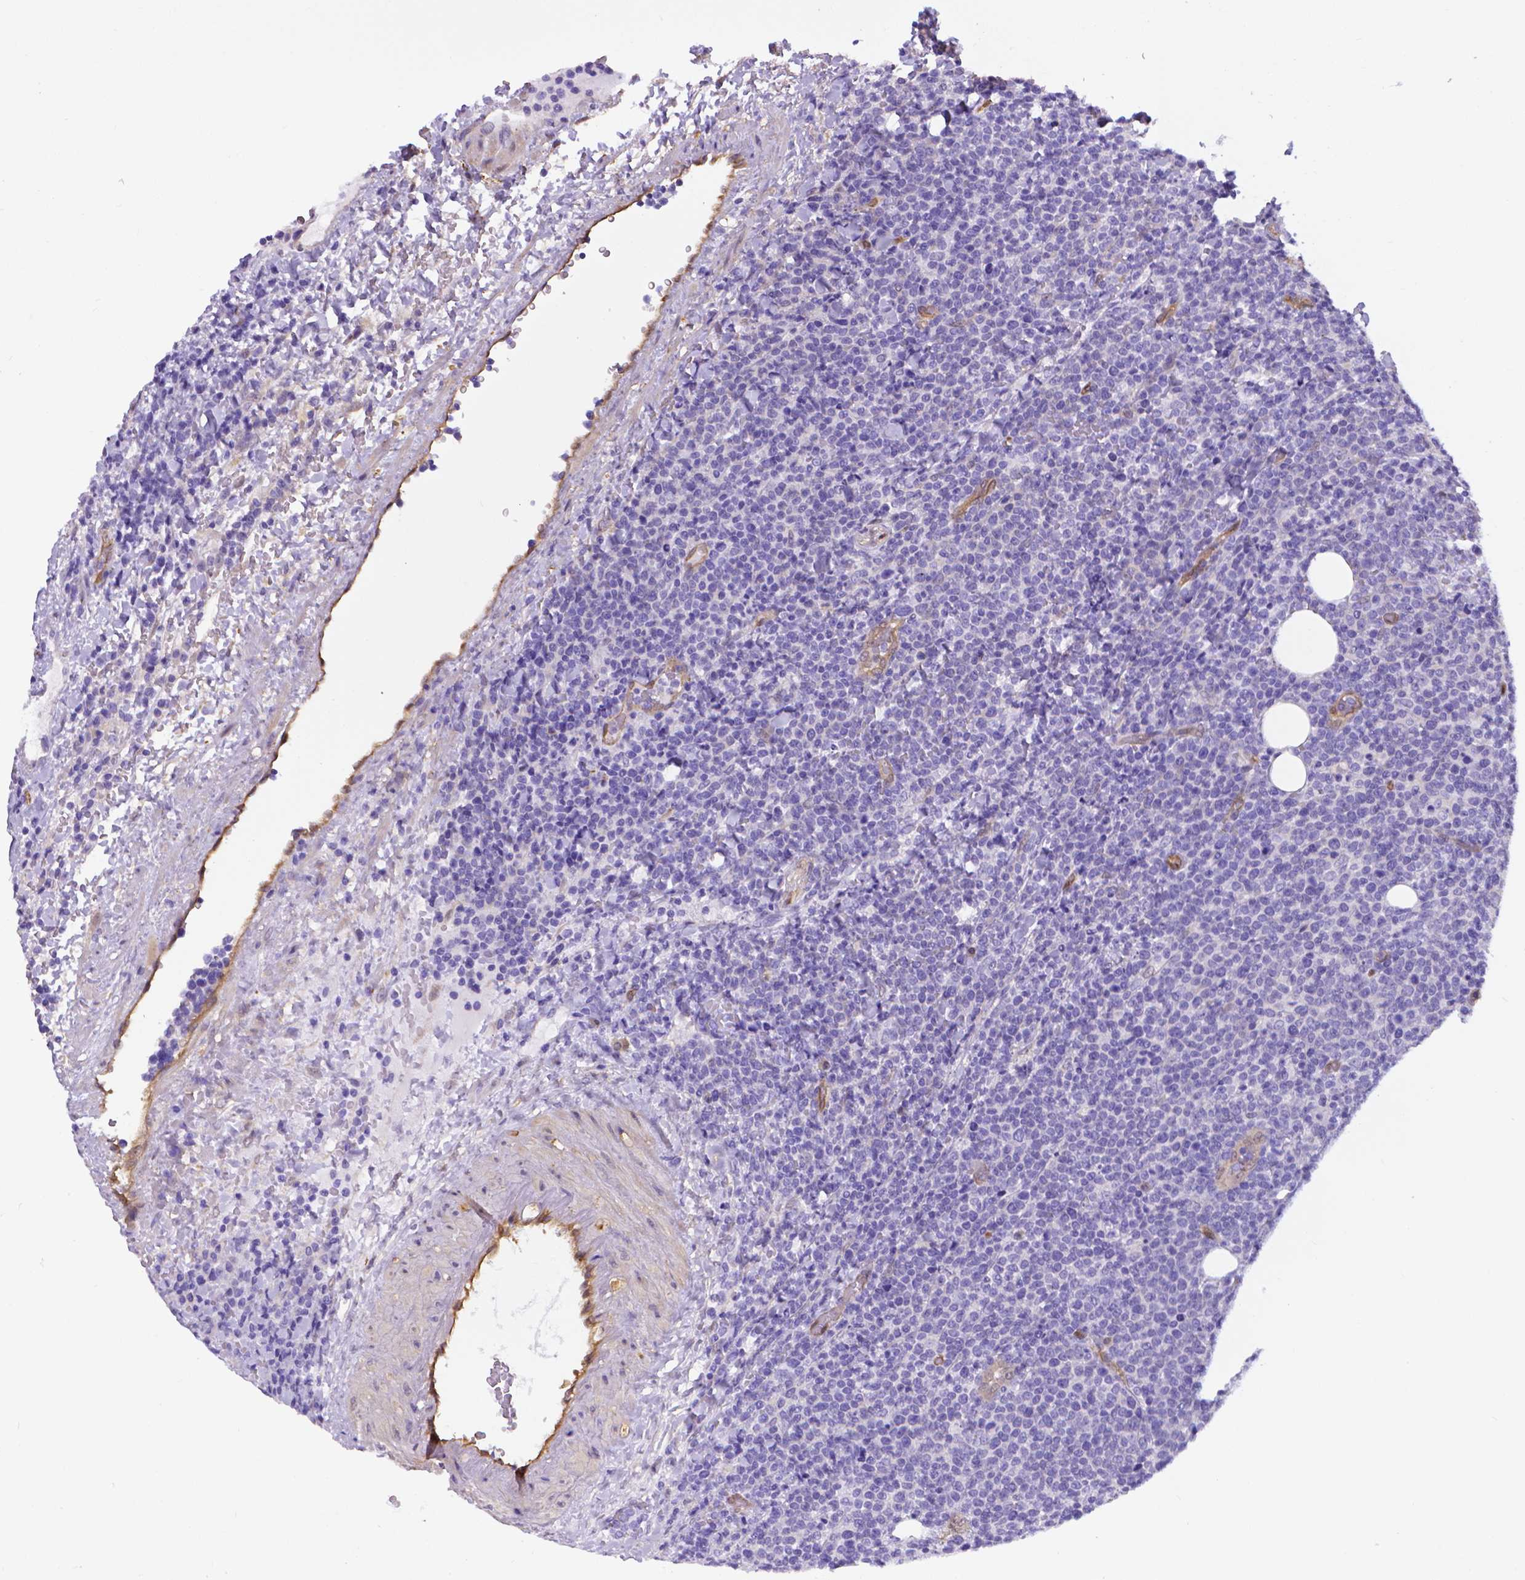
{"staining": {"intensity": "negative", "quantity": "none", "location": "none"}, "tissue": "lymphoma", "cell_type": "Tumor cells", "image_type": "cancer", "snomed": [{"axis": "morphology", "description": "Malignant lymphoma, non-Hodgkin's type, High grade"}, {"axis": "topography", "description": "Lymph node"}], "caption": "Protein analysis of lymphoma reveals no significant positivity in tumor cells.", "gene": "CLIC4", "patient": {"sex": "male", "age": 61}}